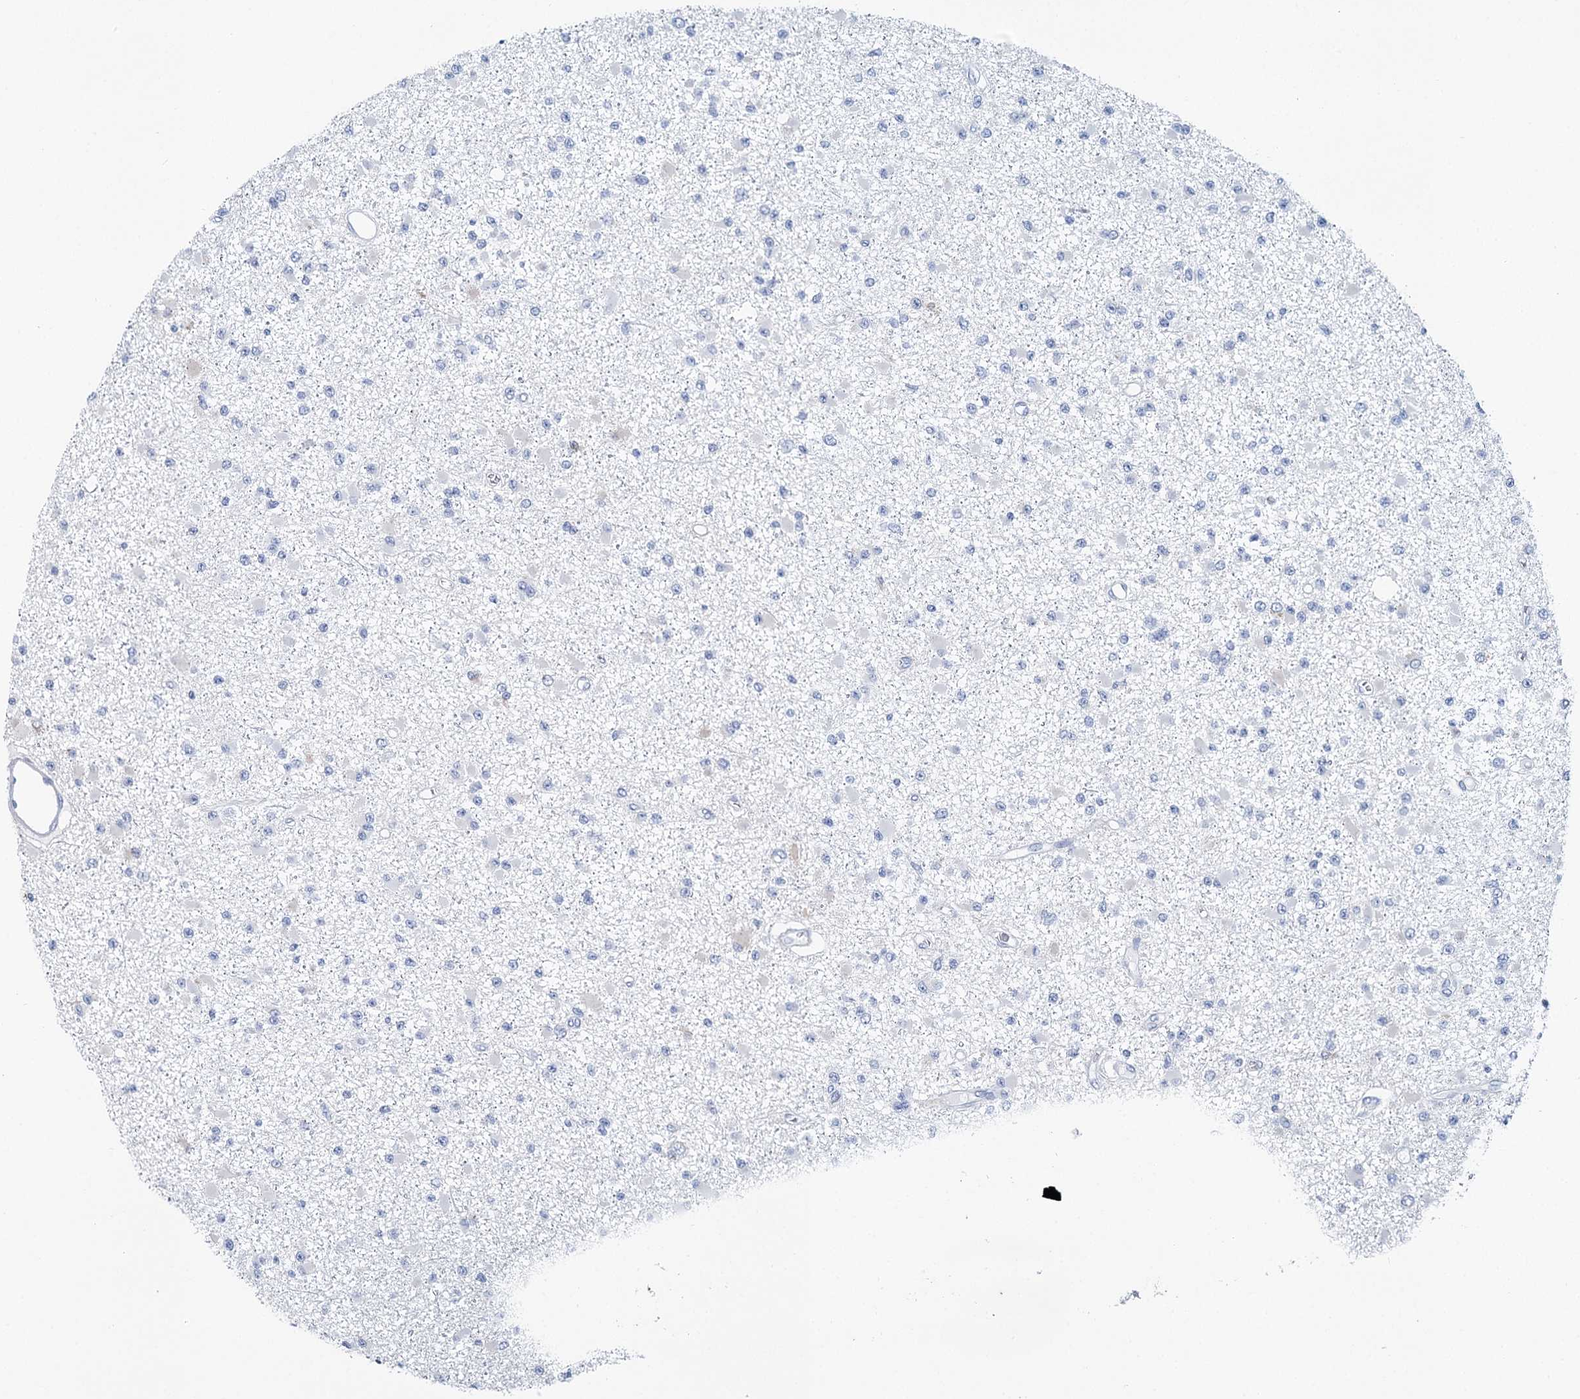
{"staining": {"intensity": "negative", "quantity": "none", "location": "none"}, "tissue": "glioma", "cell_type": "Tumor cells", "image_type": "cancer", "snomed": [{"axis": "morphology", "description": "Glioma, malignant, Low grade"}, {"axis": "topography", "description": "Brain"}], "caption": "Immunohistochemistry of human low-grade glioma (malignant) exhibits no positivity in tumor cells. Nuclei are stained in blue.", "gene": "METTL7B", "patient": {"sex": "female", "age": 22}}